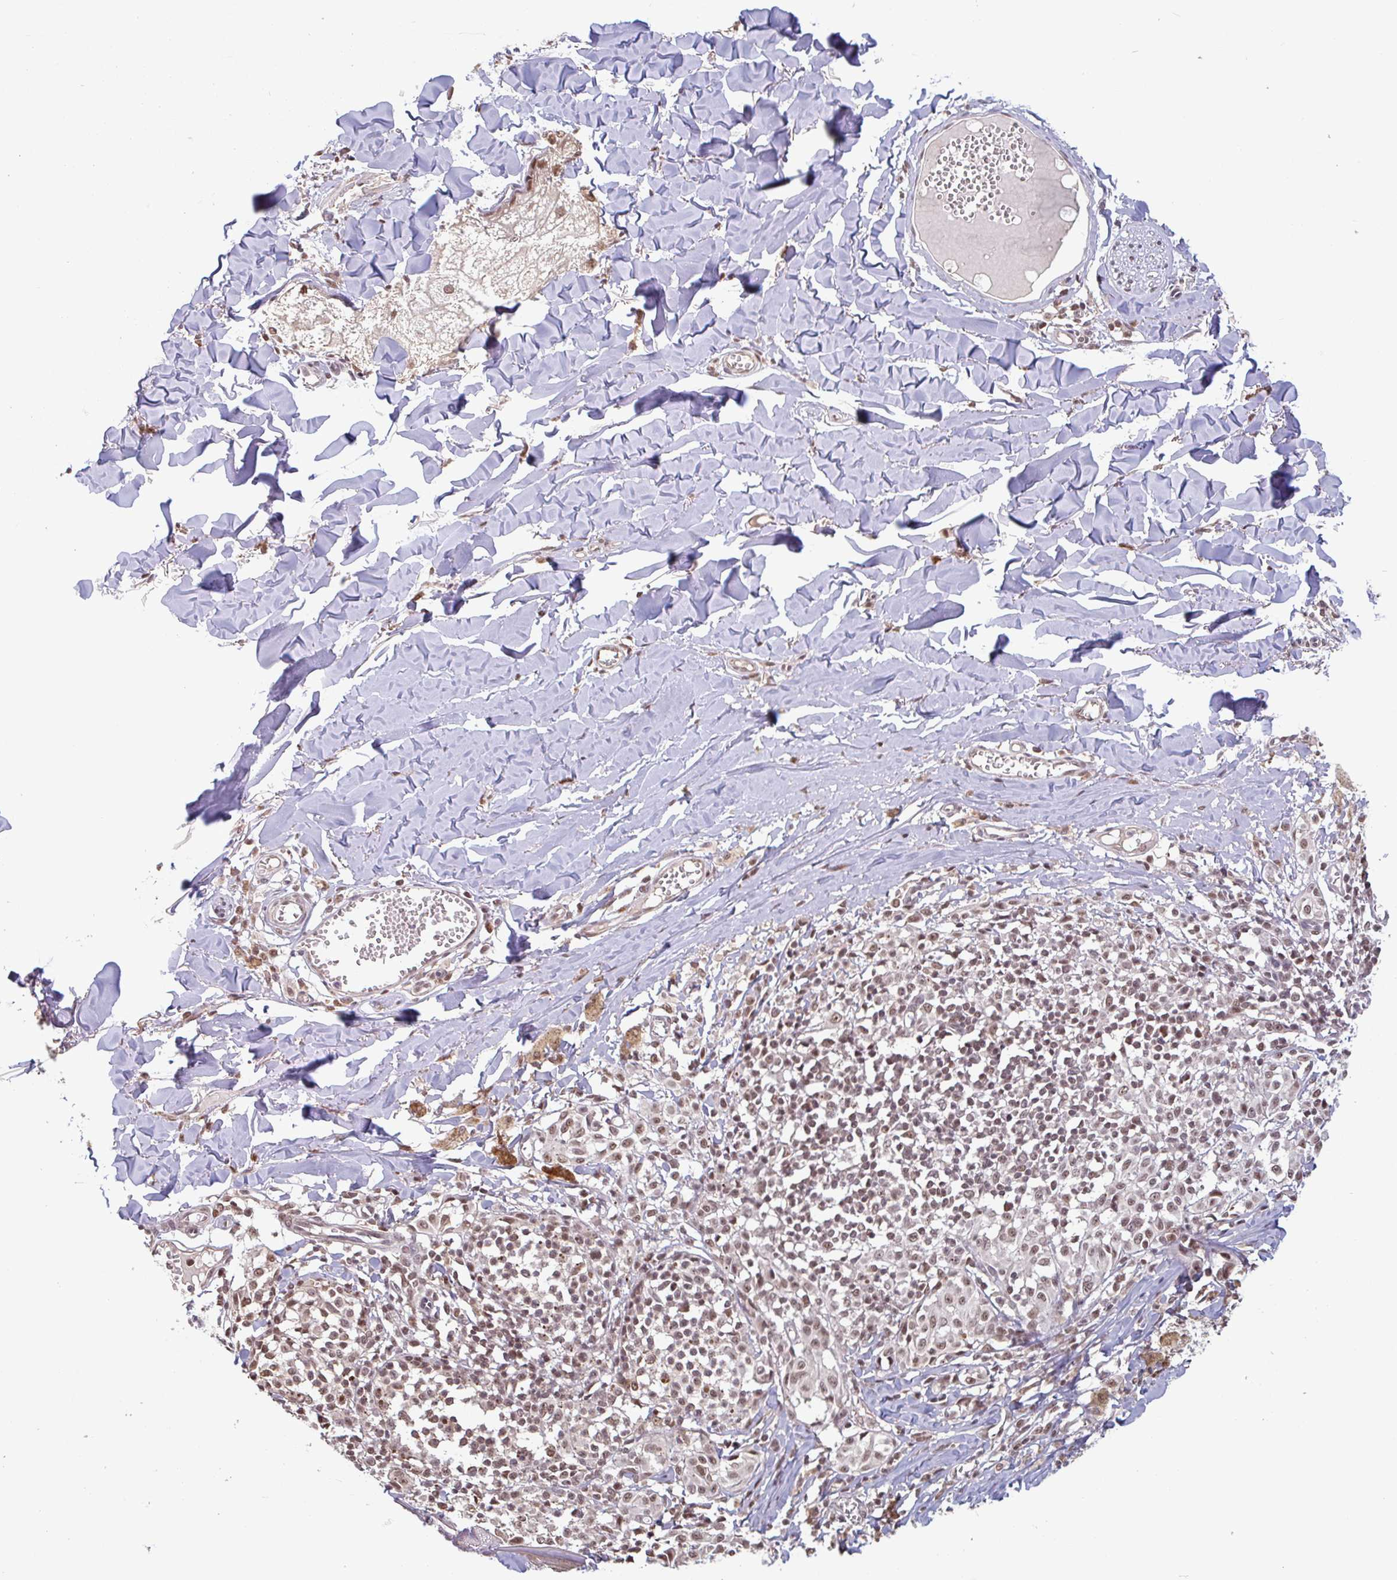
{"staining": {"intensity": "weak", "quantity": ">75%", "location": "nuclear"}, "tissue": "melanoma", "cell_type": "Tumor cells", "image_type": "cancer", "snomed": [{"axis": "morphology", "description": "Malignant melanoma, NOS"}, {"axis": "topography", "description": "Skin"}], "caption": "Melanoma tissue exhibits weak nuclear staining in about >75% of tumor cells", "gene": "DR1", "patient": {"sex": "female", "age": 43}}